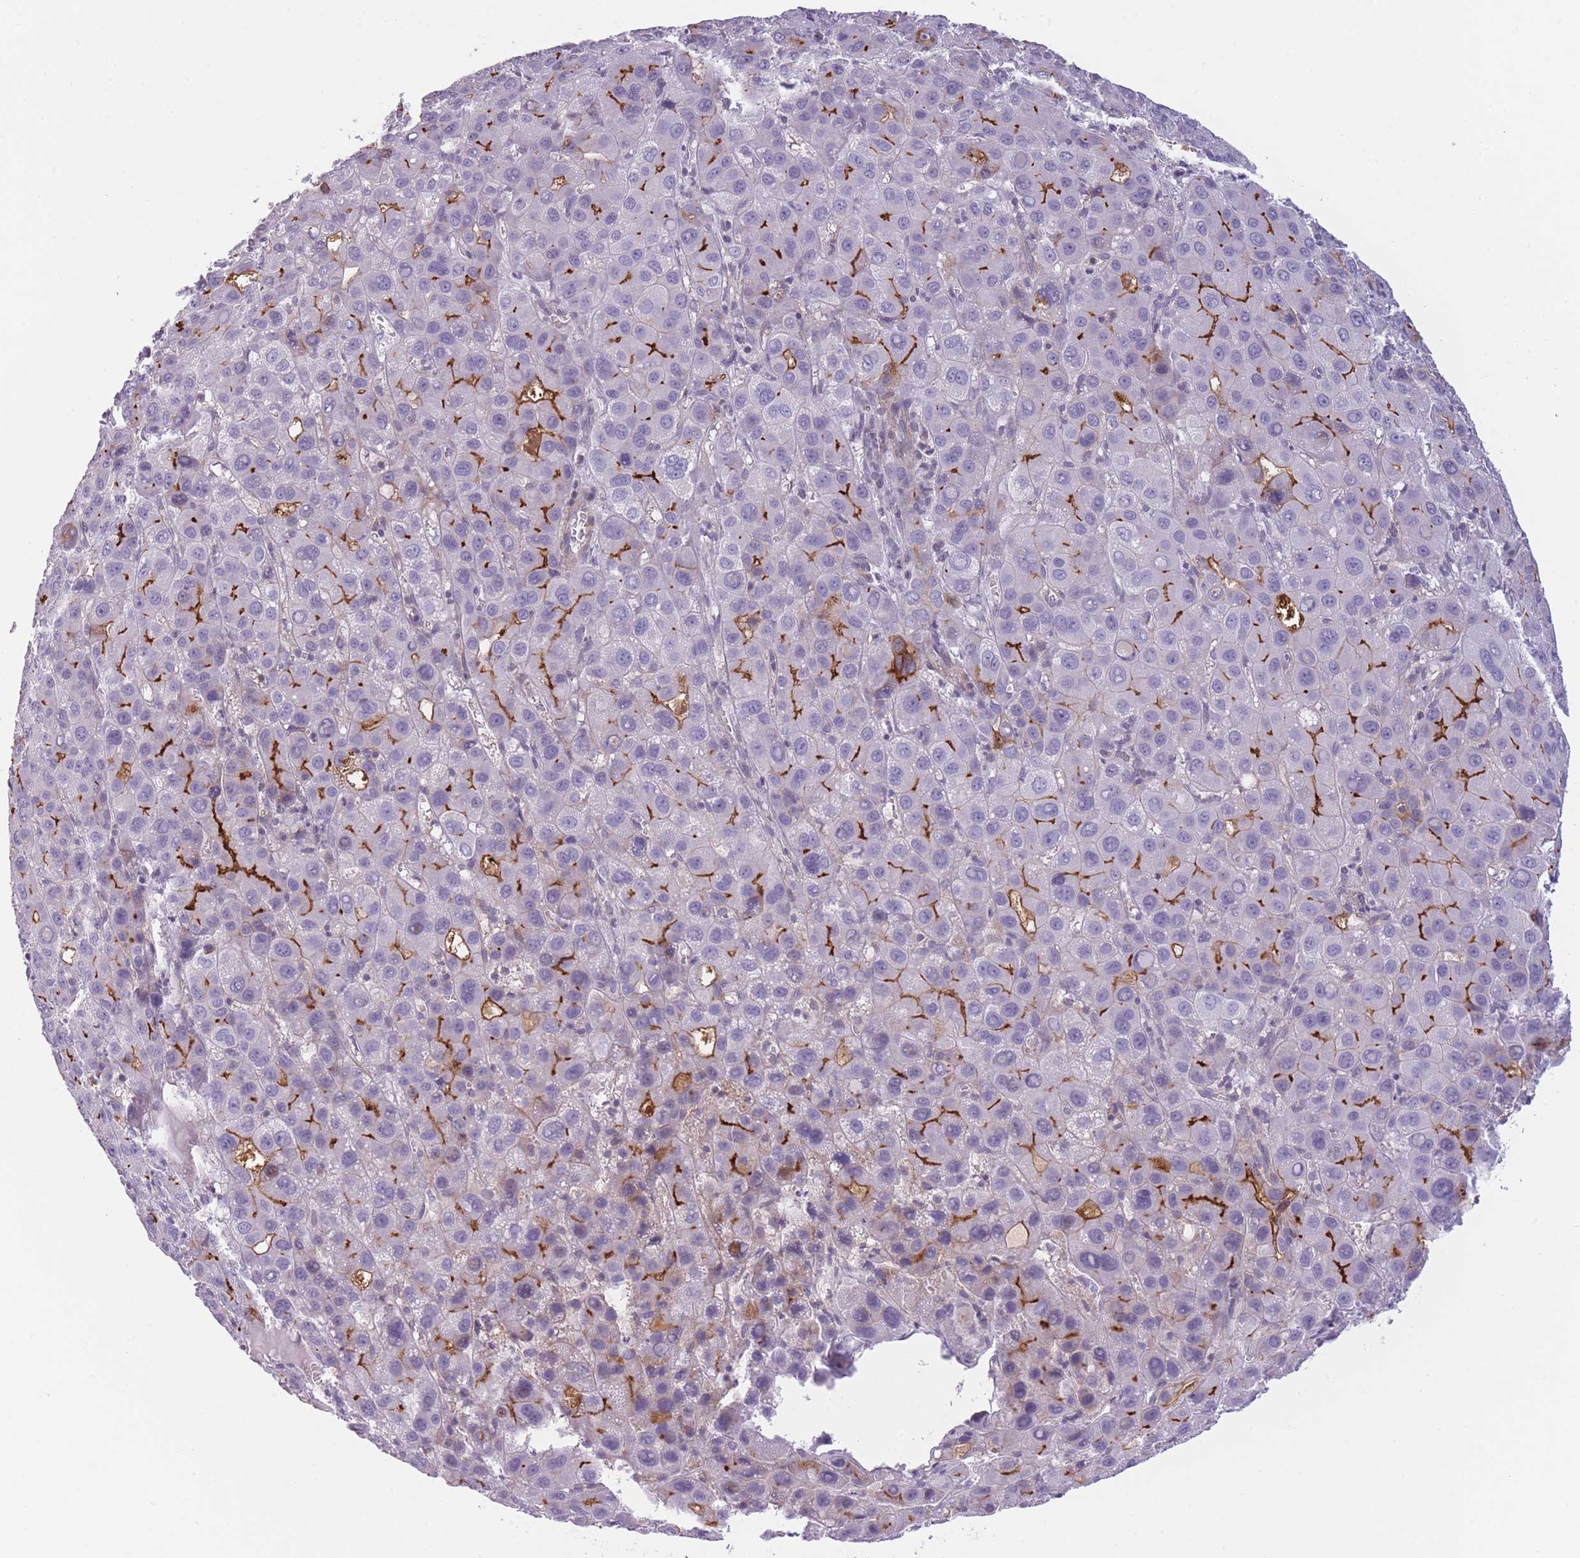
{"staining": {"intensity": "strong", "quantity": "<25%", "location": "cytoplasmic/membranous"}, "tissue": "liver cancer", "cell_type": "Tumor cells", "image_type": "cancer", "snomed": [{"axis": "morphology", "description": "Carcinoma, Hepatocellular, NOS"}, {"axis": "topography", "description": "Liver"}], "caption": "An image of liver hepatocellular carcinoma stained for a protein displays strong cytoplasmic/membranous brown staining in tumor cells.", "gene": "GGT1", "patient": {"sex": "male", "age": 55}}